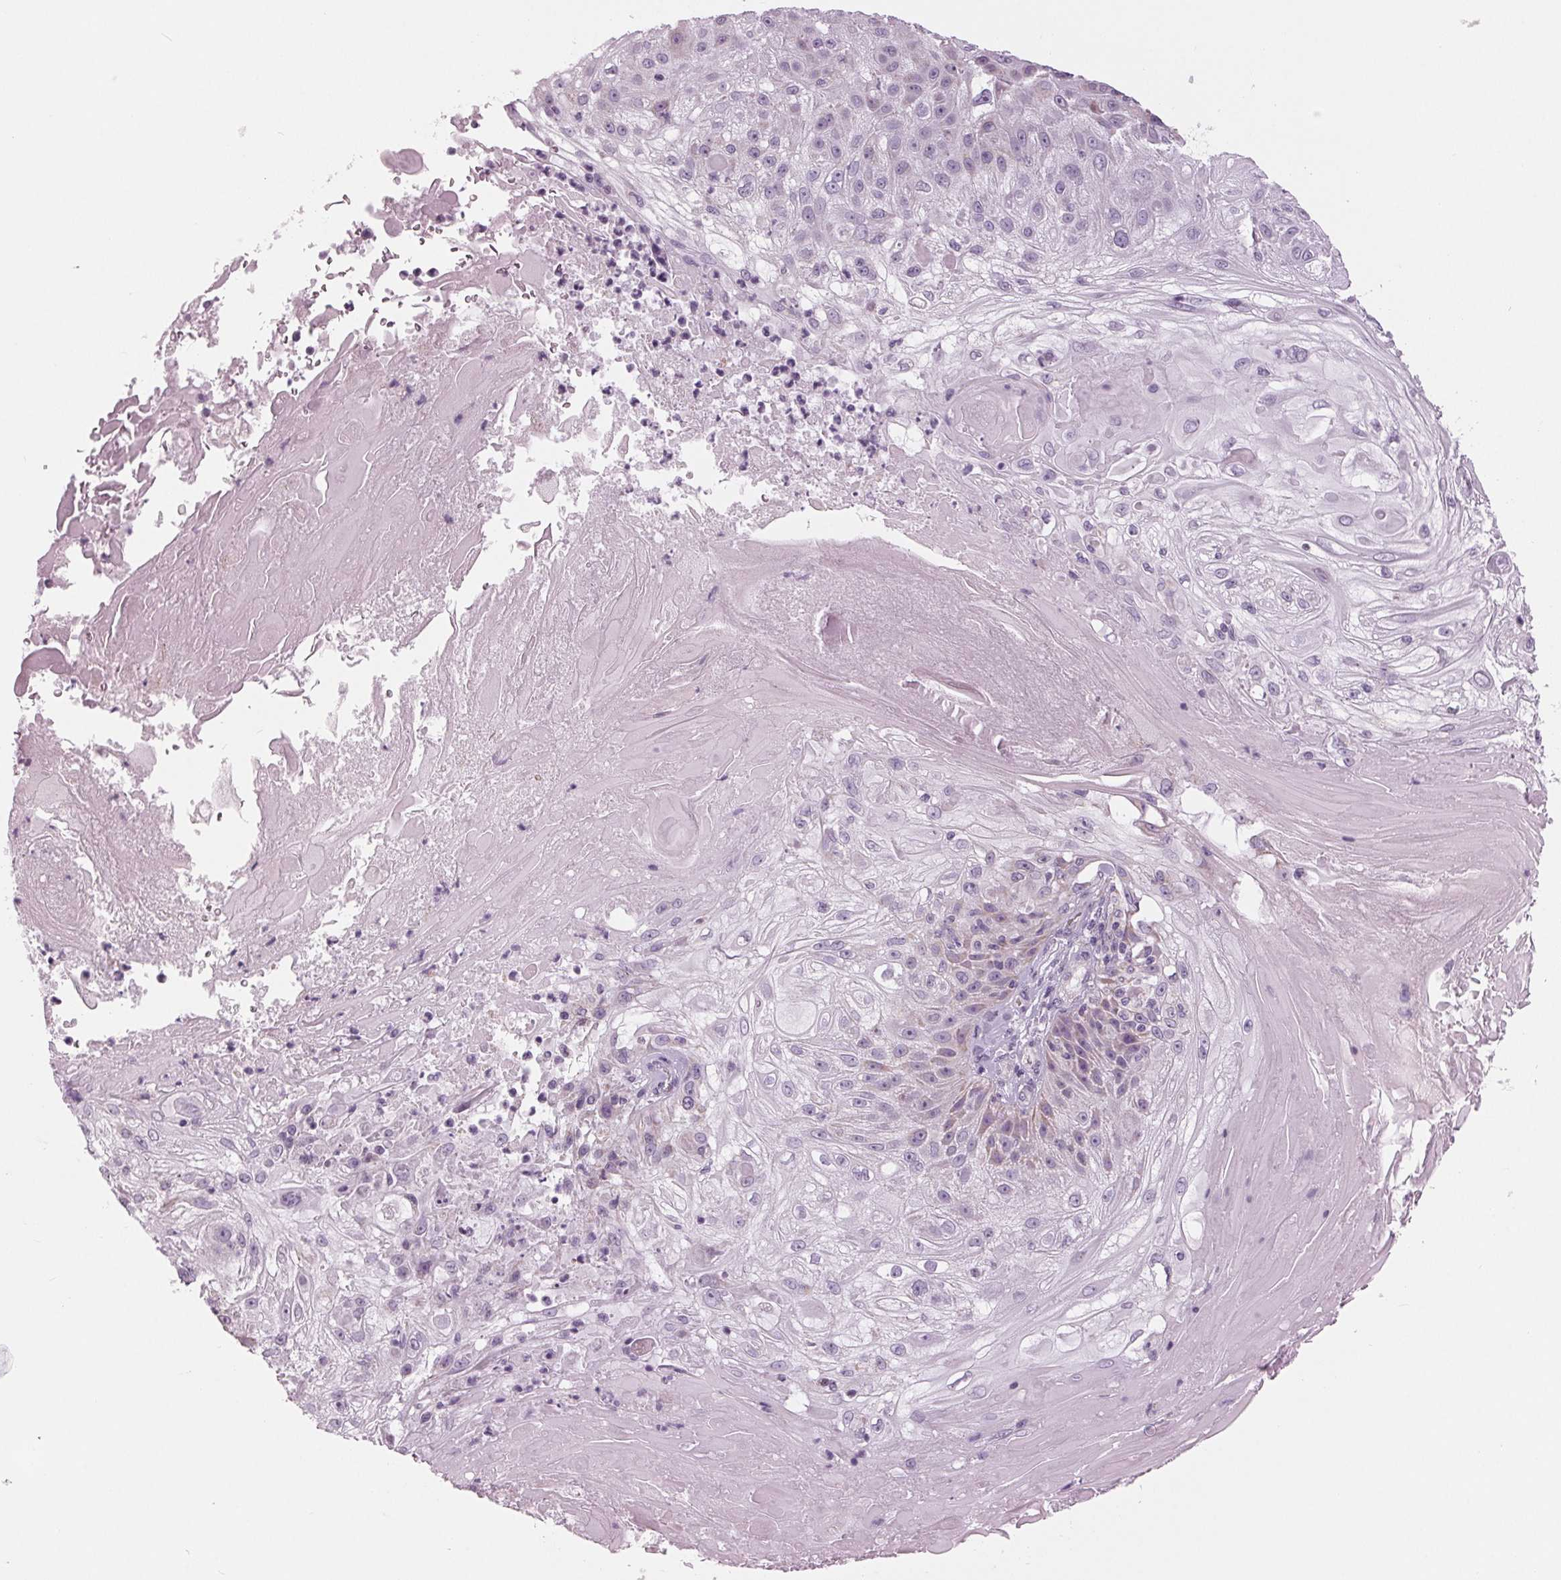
{"staining": {"intensity": "negative", "quantity": "none", "location": "none"}, "tissue": "skin cancer", "cell_type": "Tumor cells", "image_type": "cancer", "snomed": [{"axis": "morphology", "description": "Normal tissue, NOS"}, {"axis": "morphology", "description": "Squamous cell carcinoma, NOS"}, {"axis": "topography", "description": "Skin"}], "caption": "Tumor cells are negative for protein expression in human squamous cell carcinoma (skin).", "gene": "SAMD4A", "patient": {"sex": "female", "age": 83}}